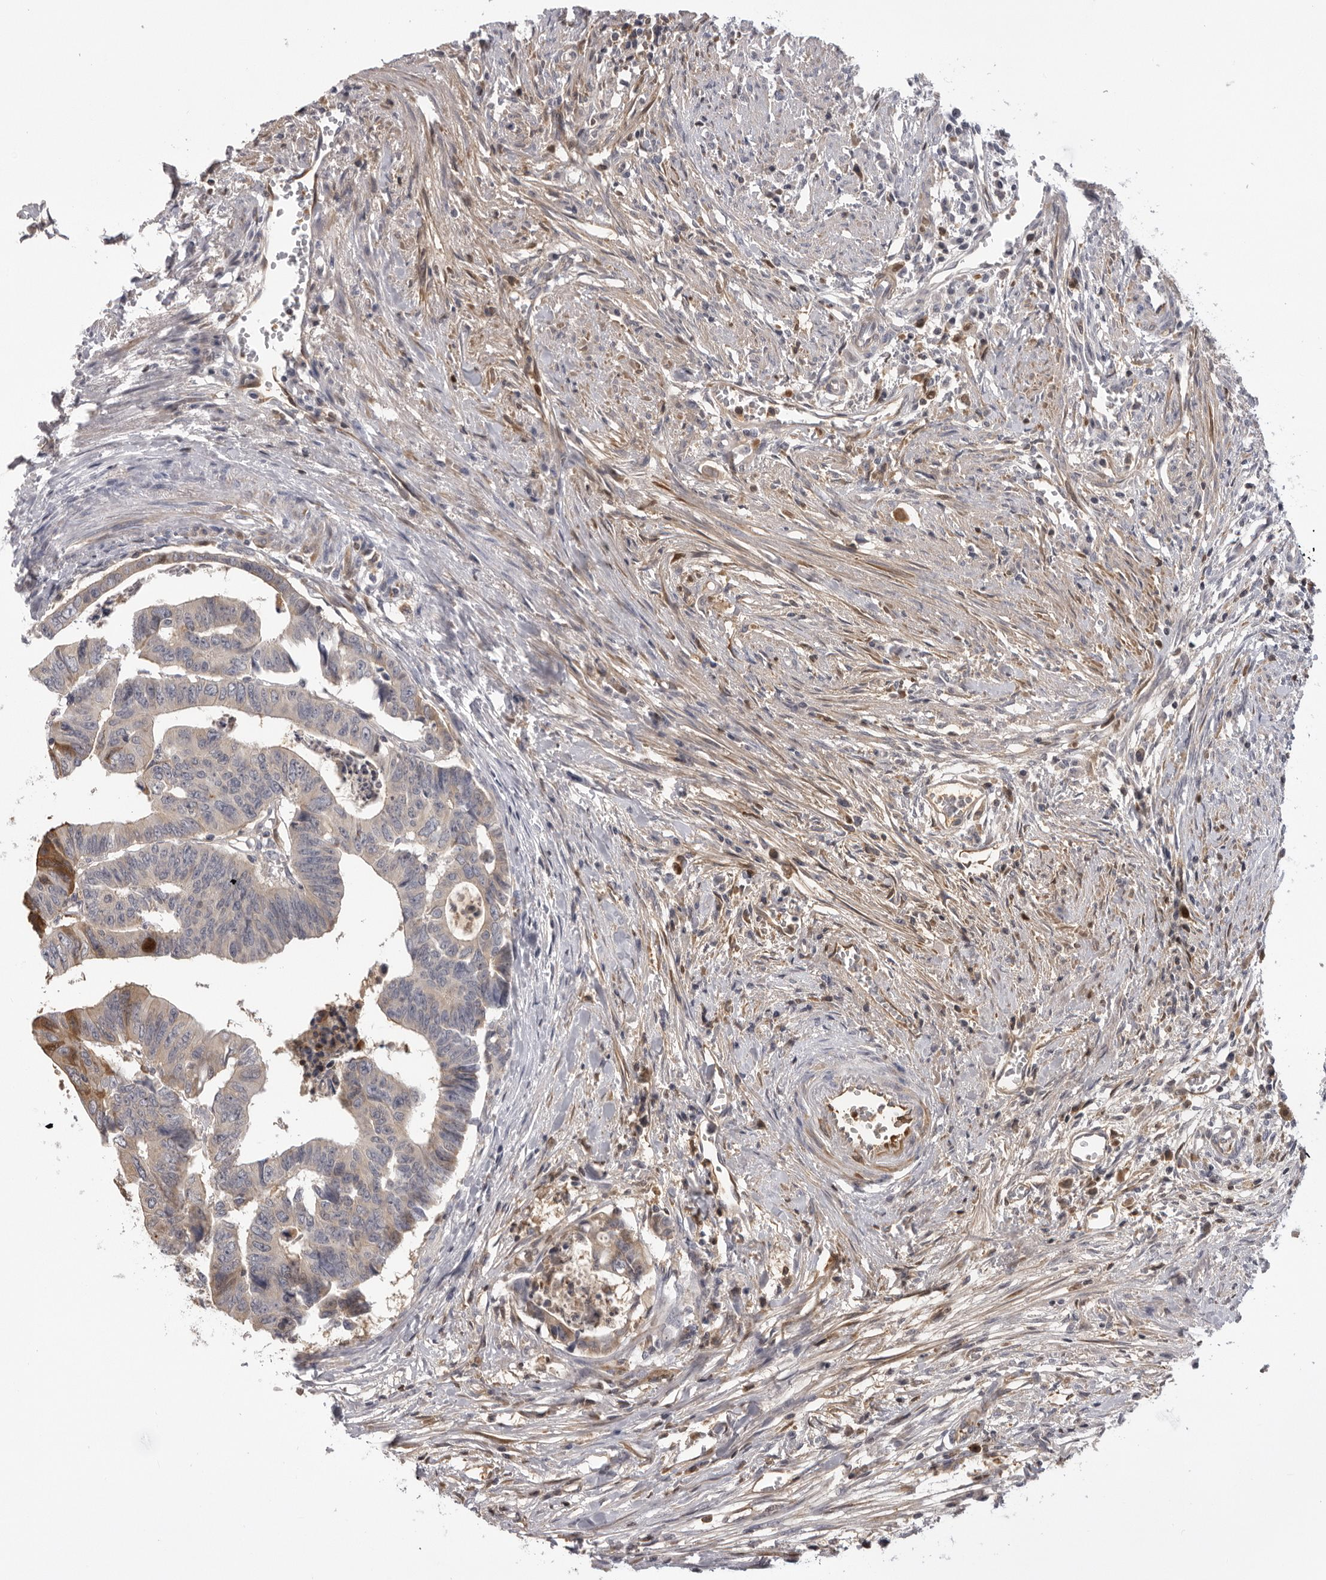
{"staining": {"intensity": "negative", "quantity": "none", "location": "none"}, "tissue": "colorectal cancer", "cell_type": "Tumor cells", "image_type": "cancer", "snomed": [{"axis": "morphology", "description": "Adenocarcinoma, NOS"}, {"axis": "topography", "description": "Rectum"}], "caption": "Adenocarcinoma (colorectal) was stained to show a protein in brown. There is no significant staining in tumor cells.", "gene": "PLEKHF2", "patient": {"sex": "female", "age": 65}}